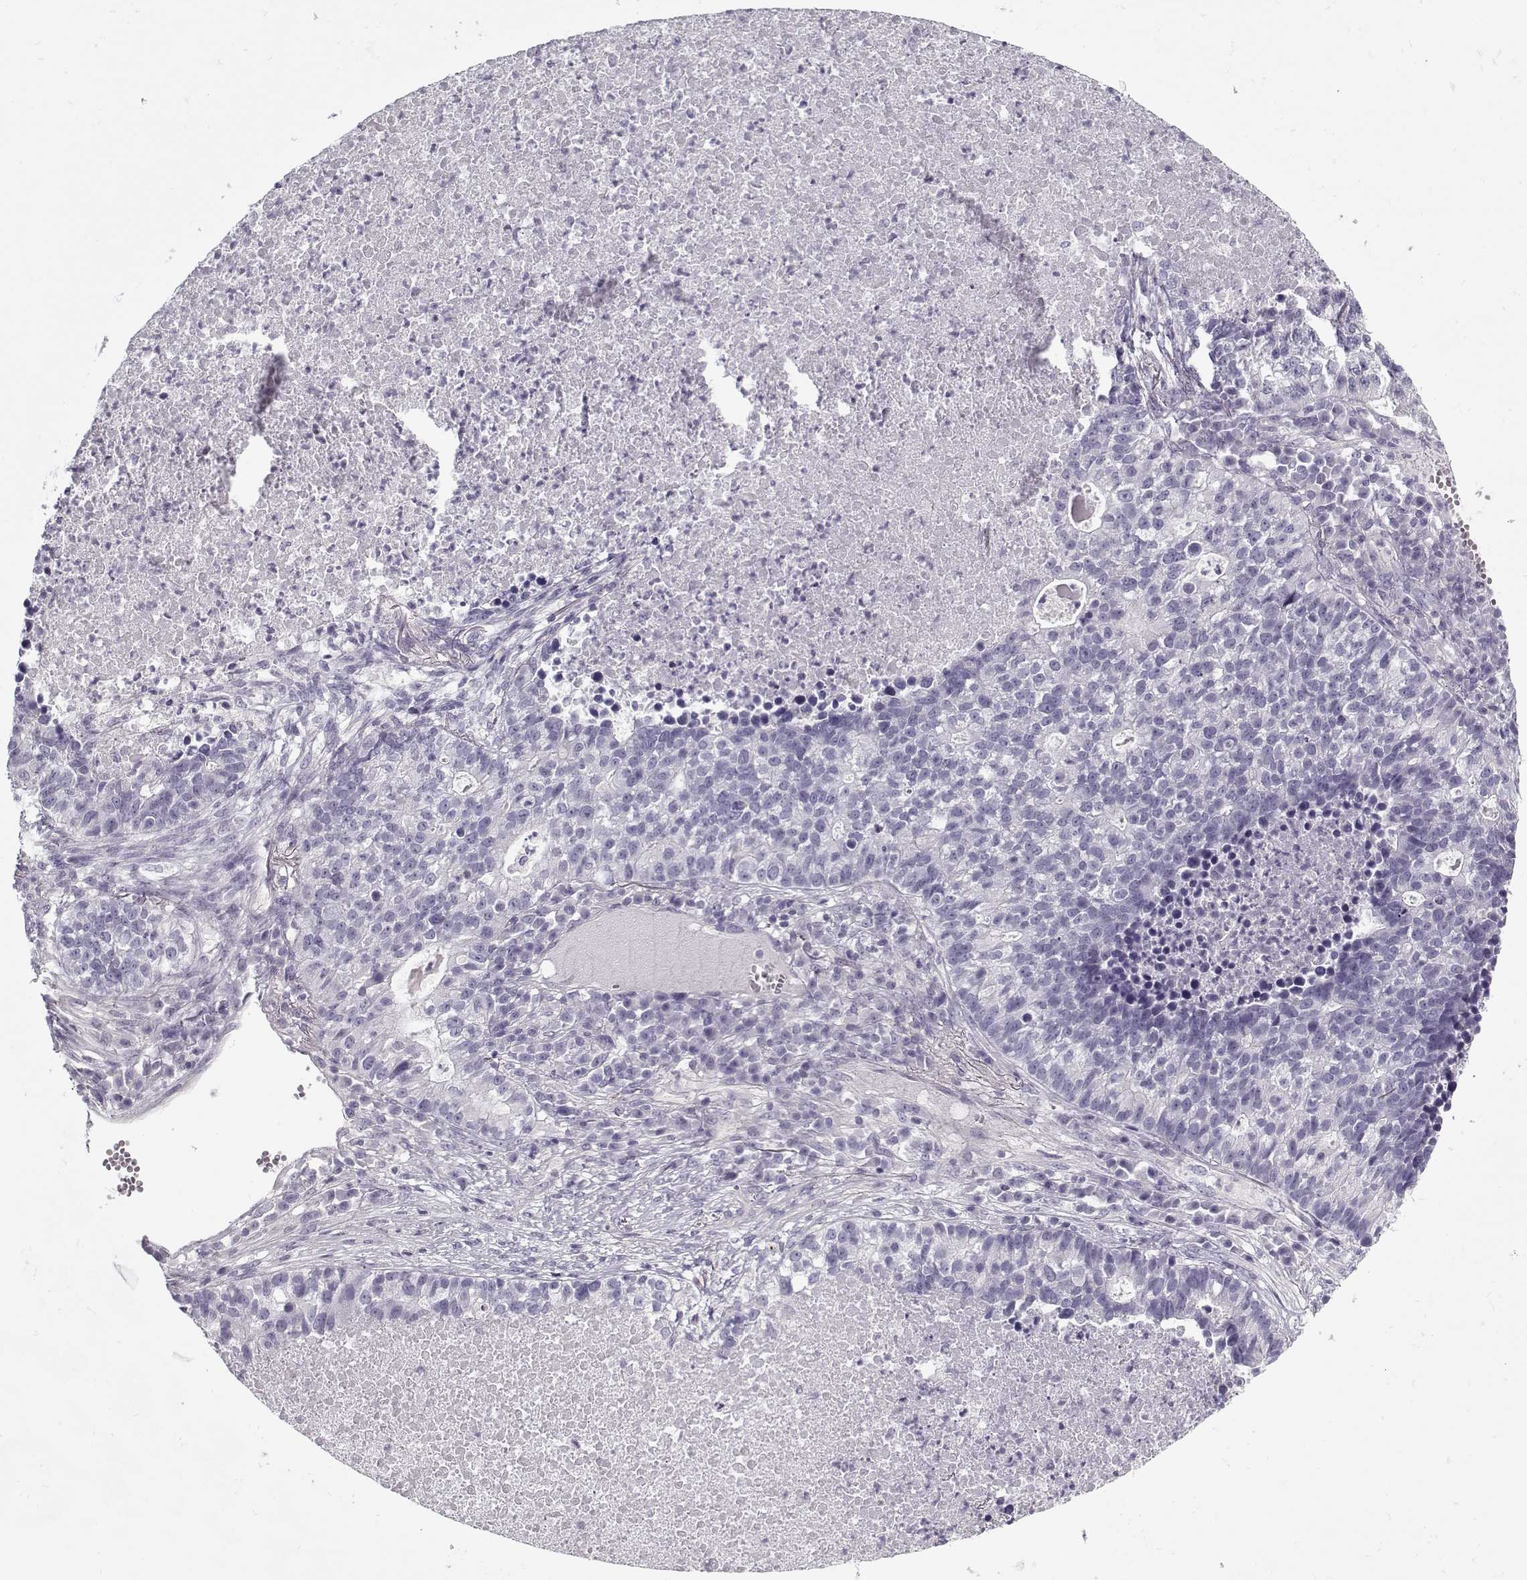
{"staining": {"intensity": "negative", "quantity": "none", "location": "none"}, "tissue": "lung cancer", "cell_type": "Tumor cells", "image_type": "cancer", "snomed": [{"axis": "morphology", "description": "Adenocarcinoma, NOS"}, {"axis": "topography", "description": "Lung"}], "caption": "Immunohistochemistry of human lung adenocarcinoma displays no expression in tumor cells. (Stains: DAB IHC with hematoxylin counter stain, Microscopy: brightfield microscopy at high magnification).", "gene": "CCDC136", "patient": {"sex": "male", "age": 57}}